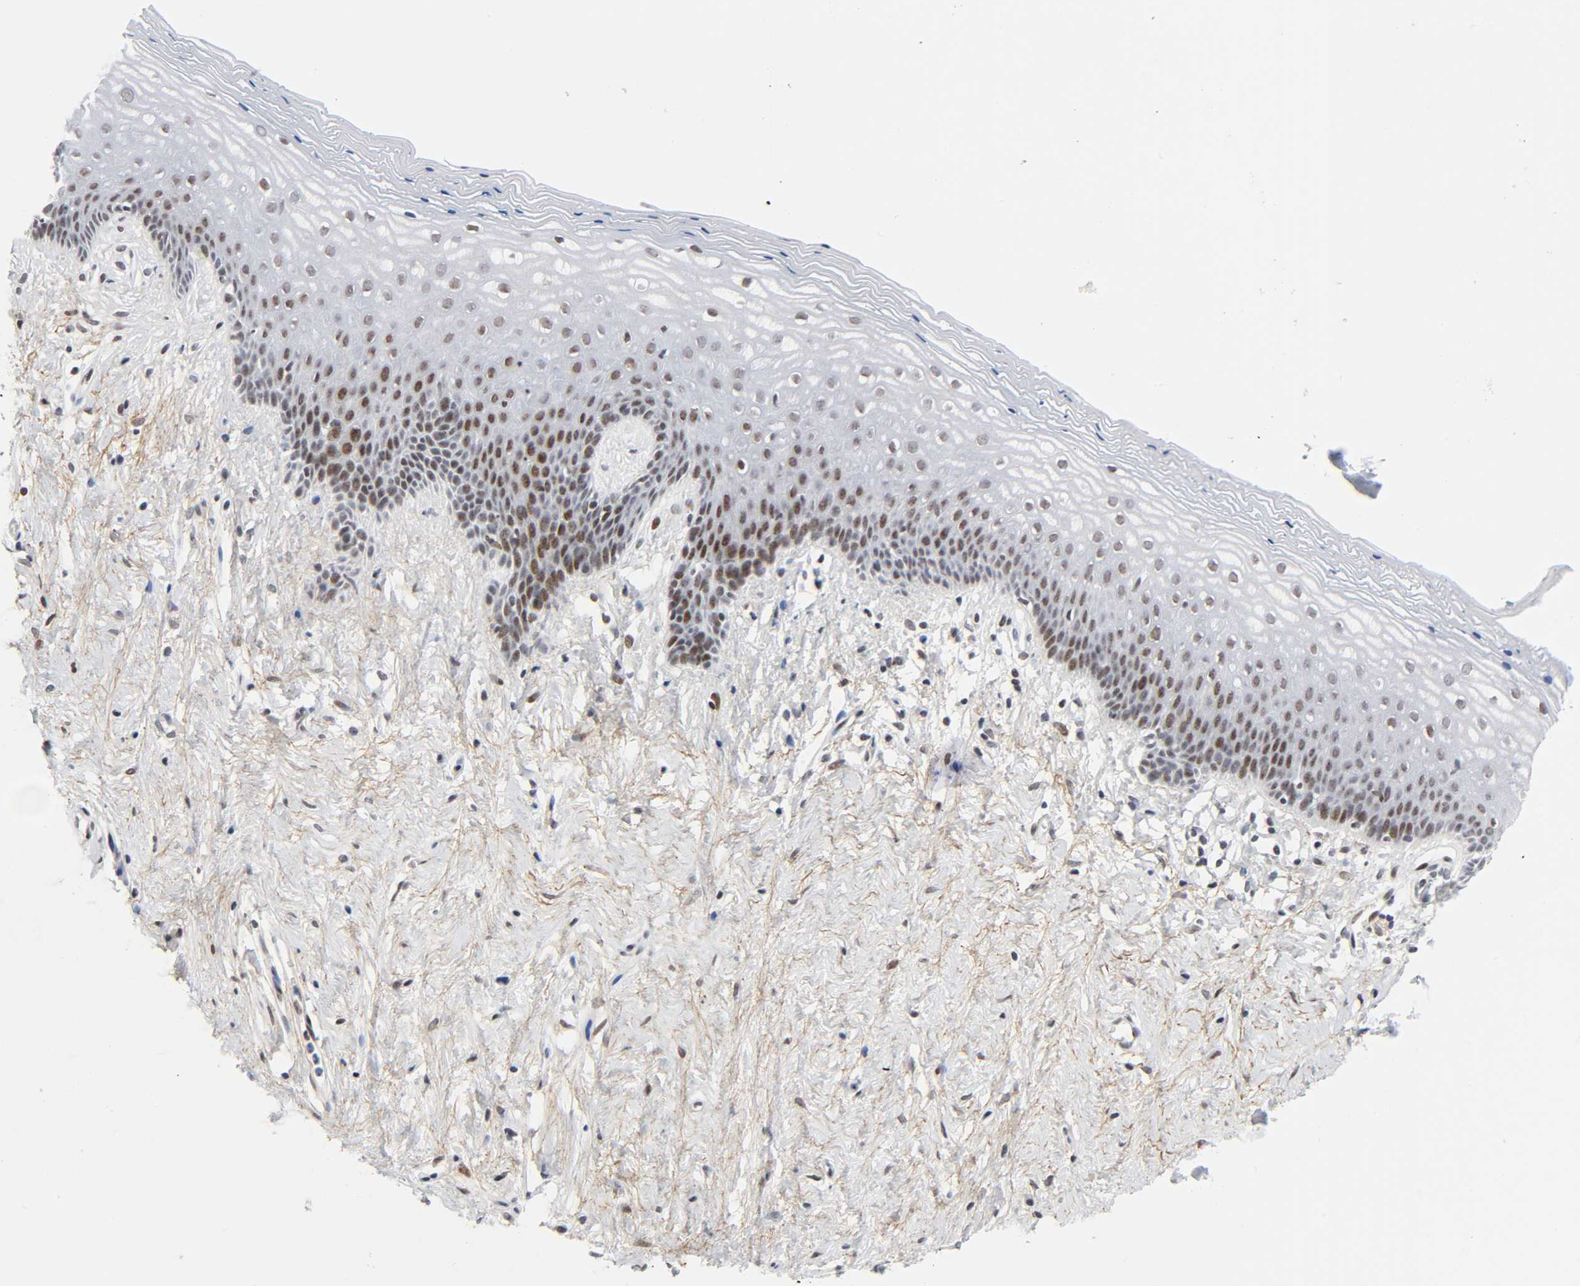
{"staining": {"intensity": "moderate", "quantity": "25%-75%", "location": "nuclear"}, "tissue": "vagina", "cell_type": "Squamous epithelial cells", "image_type": "normal", "snomed": [{"axis": "morphology", "description": "Normal tissue, NOS"}, {"axis": "topography", "description": "Vagina"}], "caption": "About 25%-75% of squamous epithelial cells in benign vagina exhibit moderate nuclear protein staining as visualized by brown immunohistochemical staining.", "gene": "DIDO1", "patient": {"sex": "female", "age": 44}}